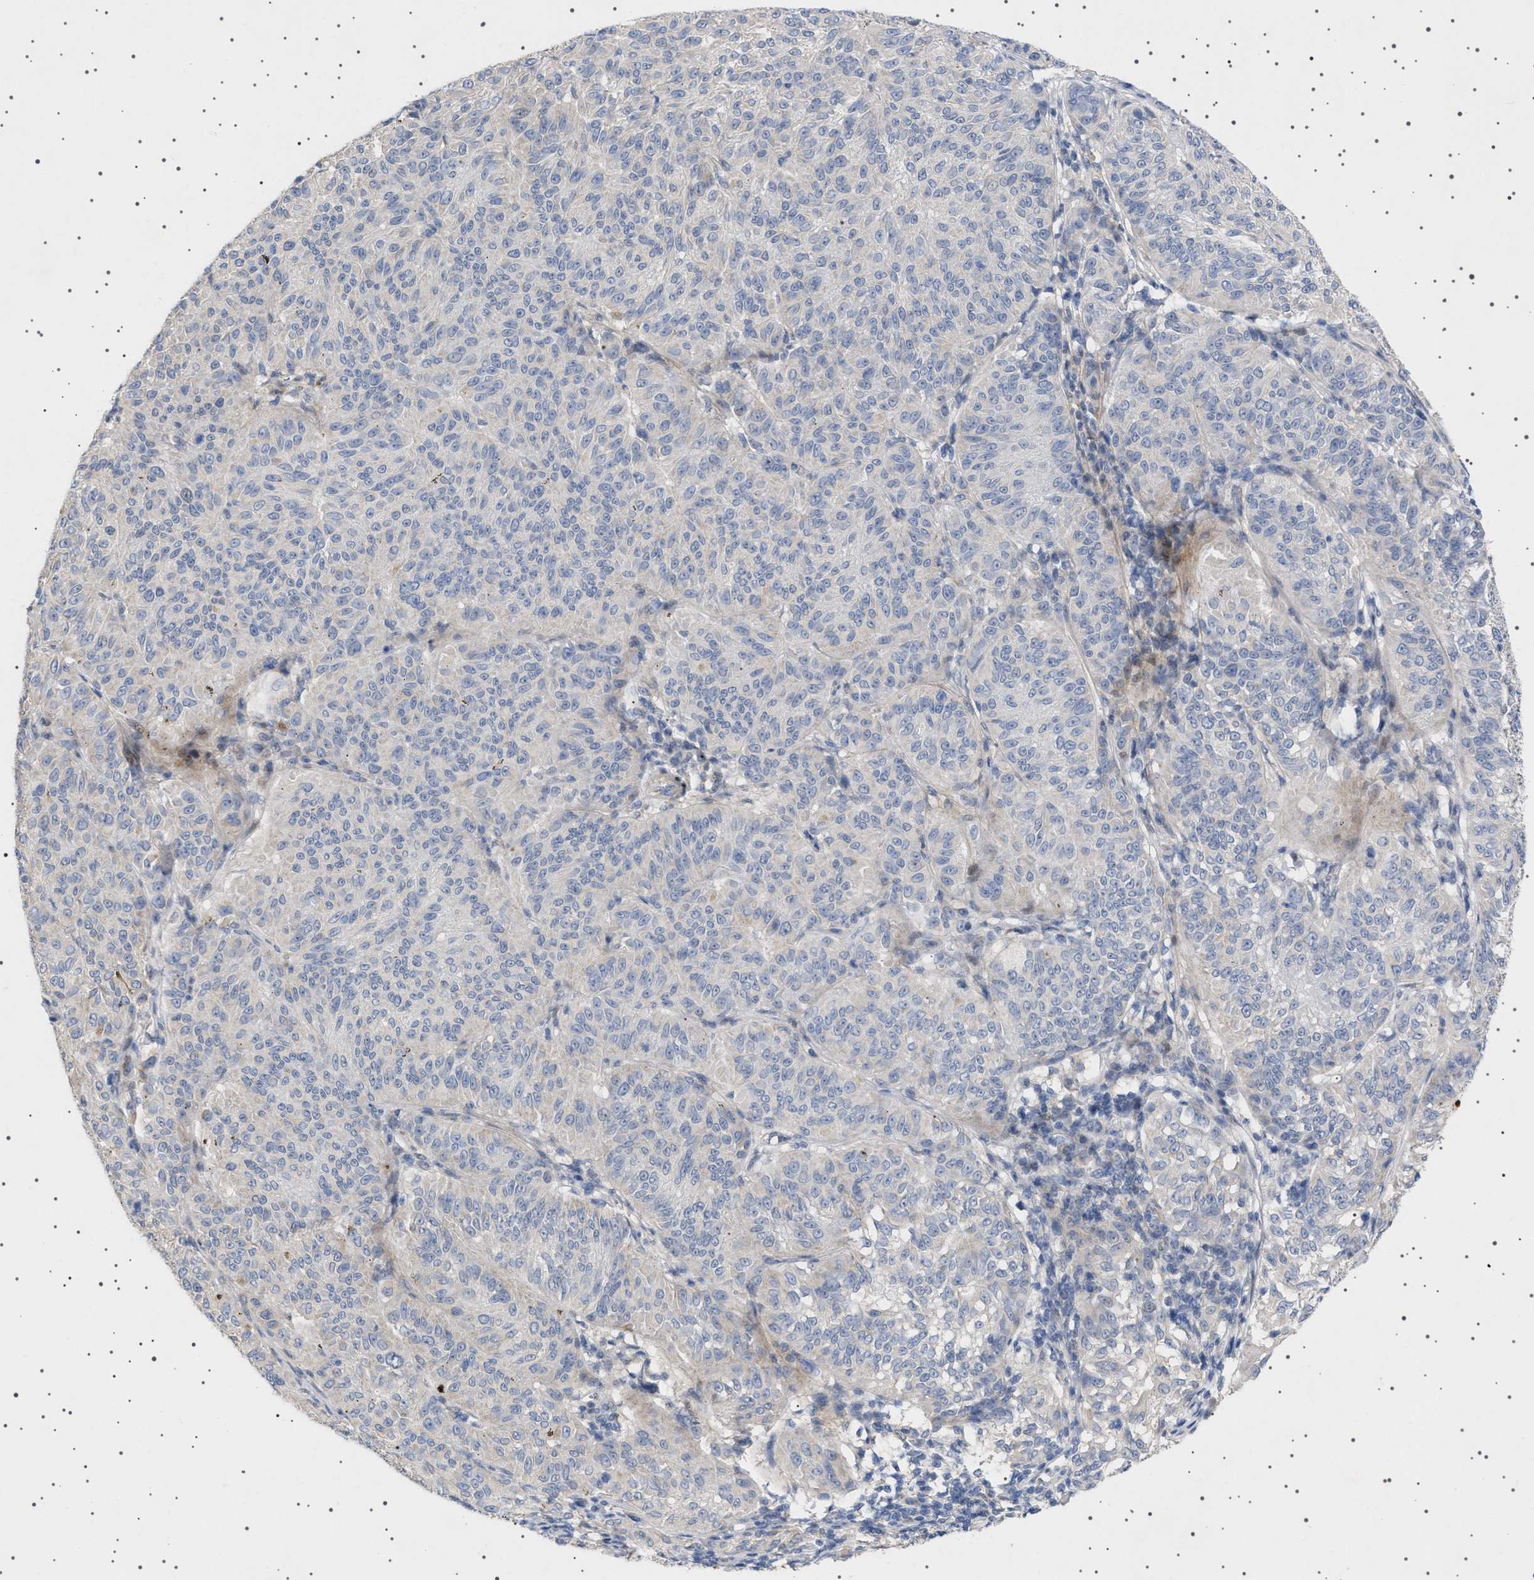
{"staining": {"intensity": "negative", "quantity": "none", "location": "none"}, "tissue": "melanoma", "cell_type": "Tumor cells", "image_type": "cancer", "snomed": [{"axis": "morphology", "description": "Malignant melanoma, NOS"}, {"axis": "topography", "description": "Skin"}], "caption": "The micrograph demonstrates no significant staining in tumor cells of malignant melanoma. (IHC, brightfield microscopy, high magnification).", "gene": "HTR1A", "patient": {"sex": "female", "age": 72}}